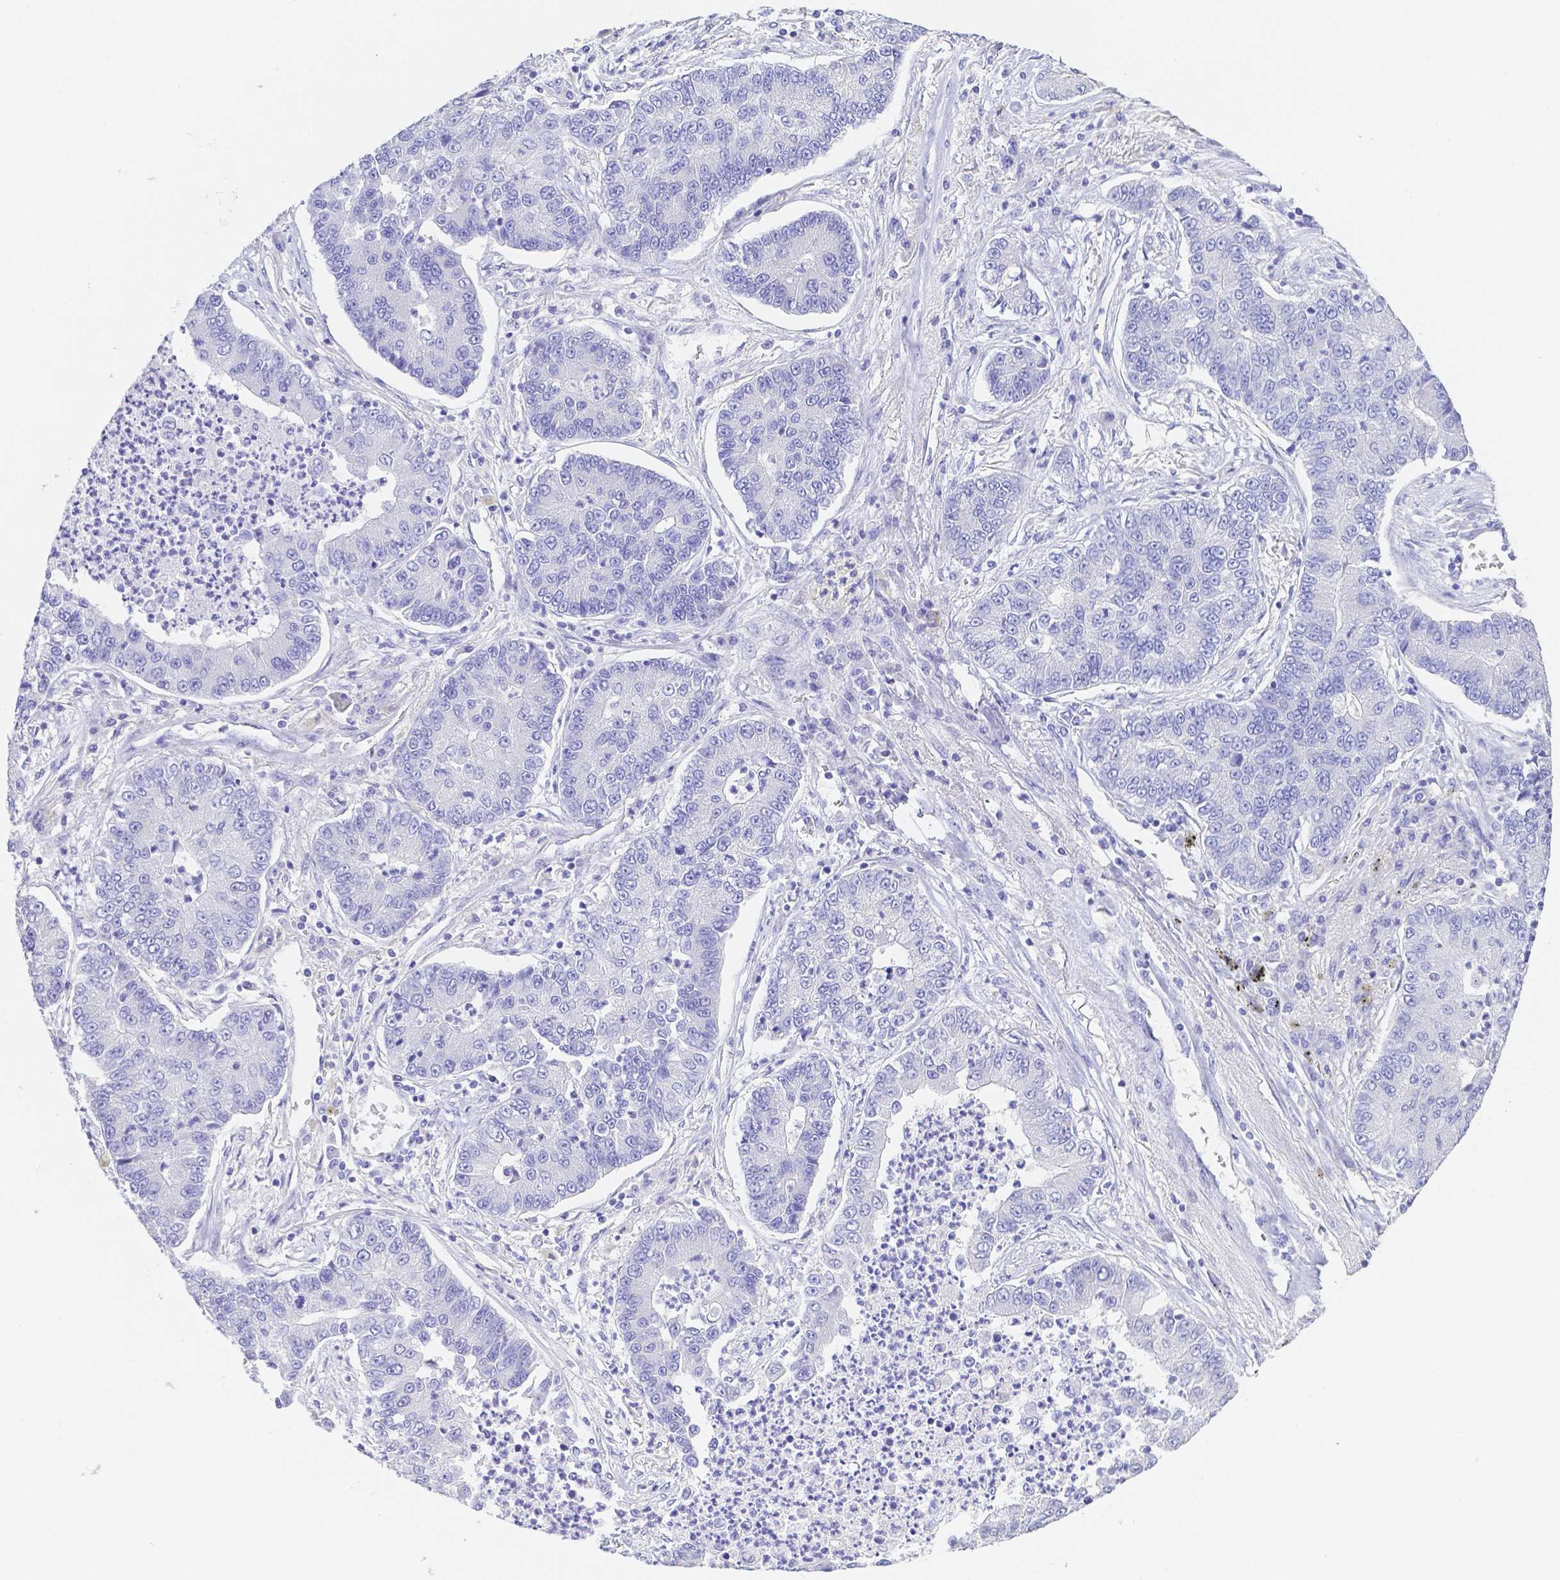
{"staining": {"intensity": "negative", "quantity": "none", "location": "none"}, "tissue": "lung cancer", "cell_type": "Tumor cells", "image_type": "cancer", "snomed": [{"axis": "morphology", "description": "Adenocarcinoma, NOS"}, {"axis": "topography", "description": "Lung"}], "caption": "IHC of human lung cancer (adenocarcinoma) demonstrates no positivity in tumor cells.", "gene": "ZG16B", "patient": {"sex": "female", "age": 57}}